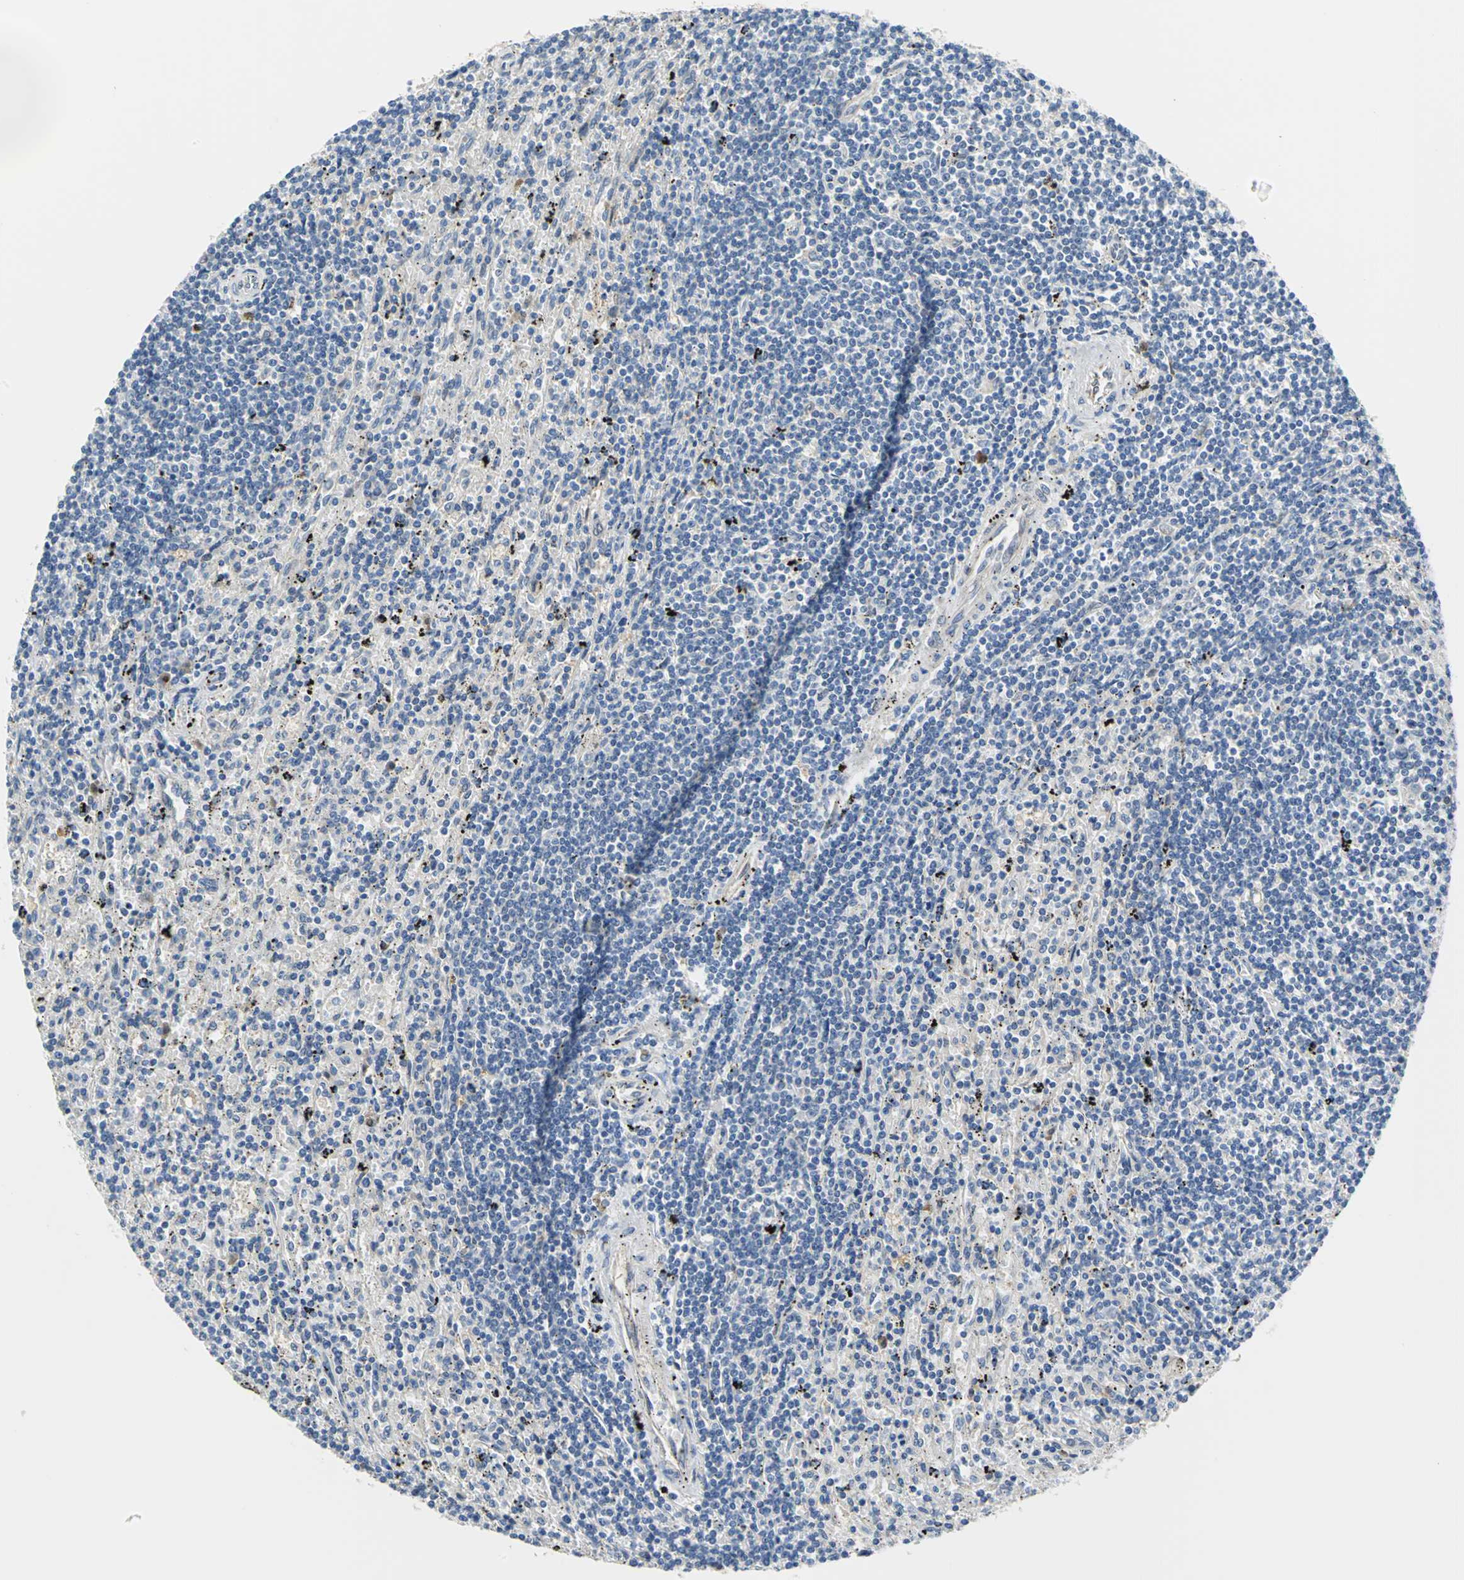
{"staining": {"intensity": "negative", "quantity": "none", "location": "none"}, "tissue": "lymphoma", "cell_type": "Tumor cells", "image_type": "cancer", "snomed": [{"axis": "morphology", "description": "Malignant lymphoma, non-Hodgkin's type, Low grade"}, {"axis": "topography", "description": "Spleen"}], "caption": "Tumor cells are negative for brown protein staining in malignant lymphoma, non-Hodgkin's type (low-grade).", "gene": "PGM3", "patient": {"sex": "male", "age": 76}}